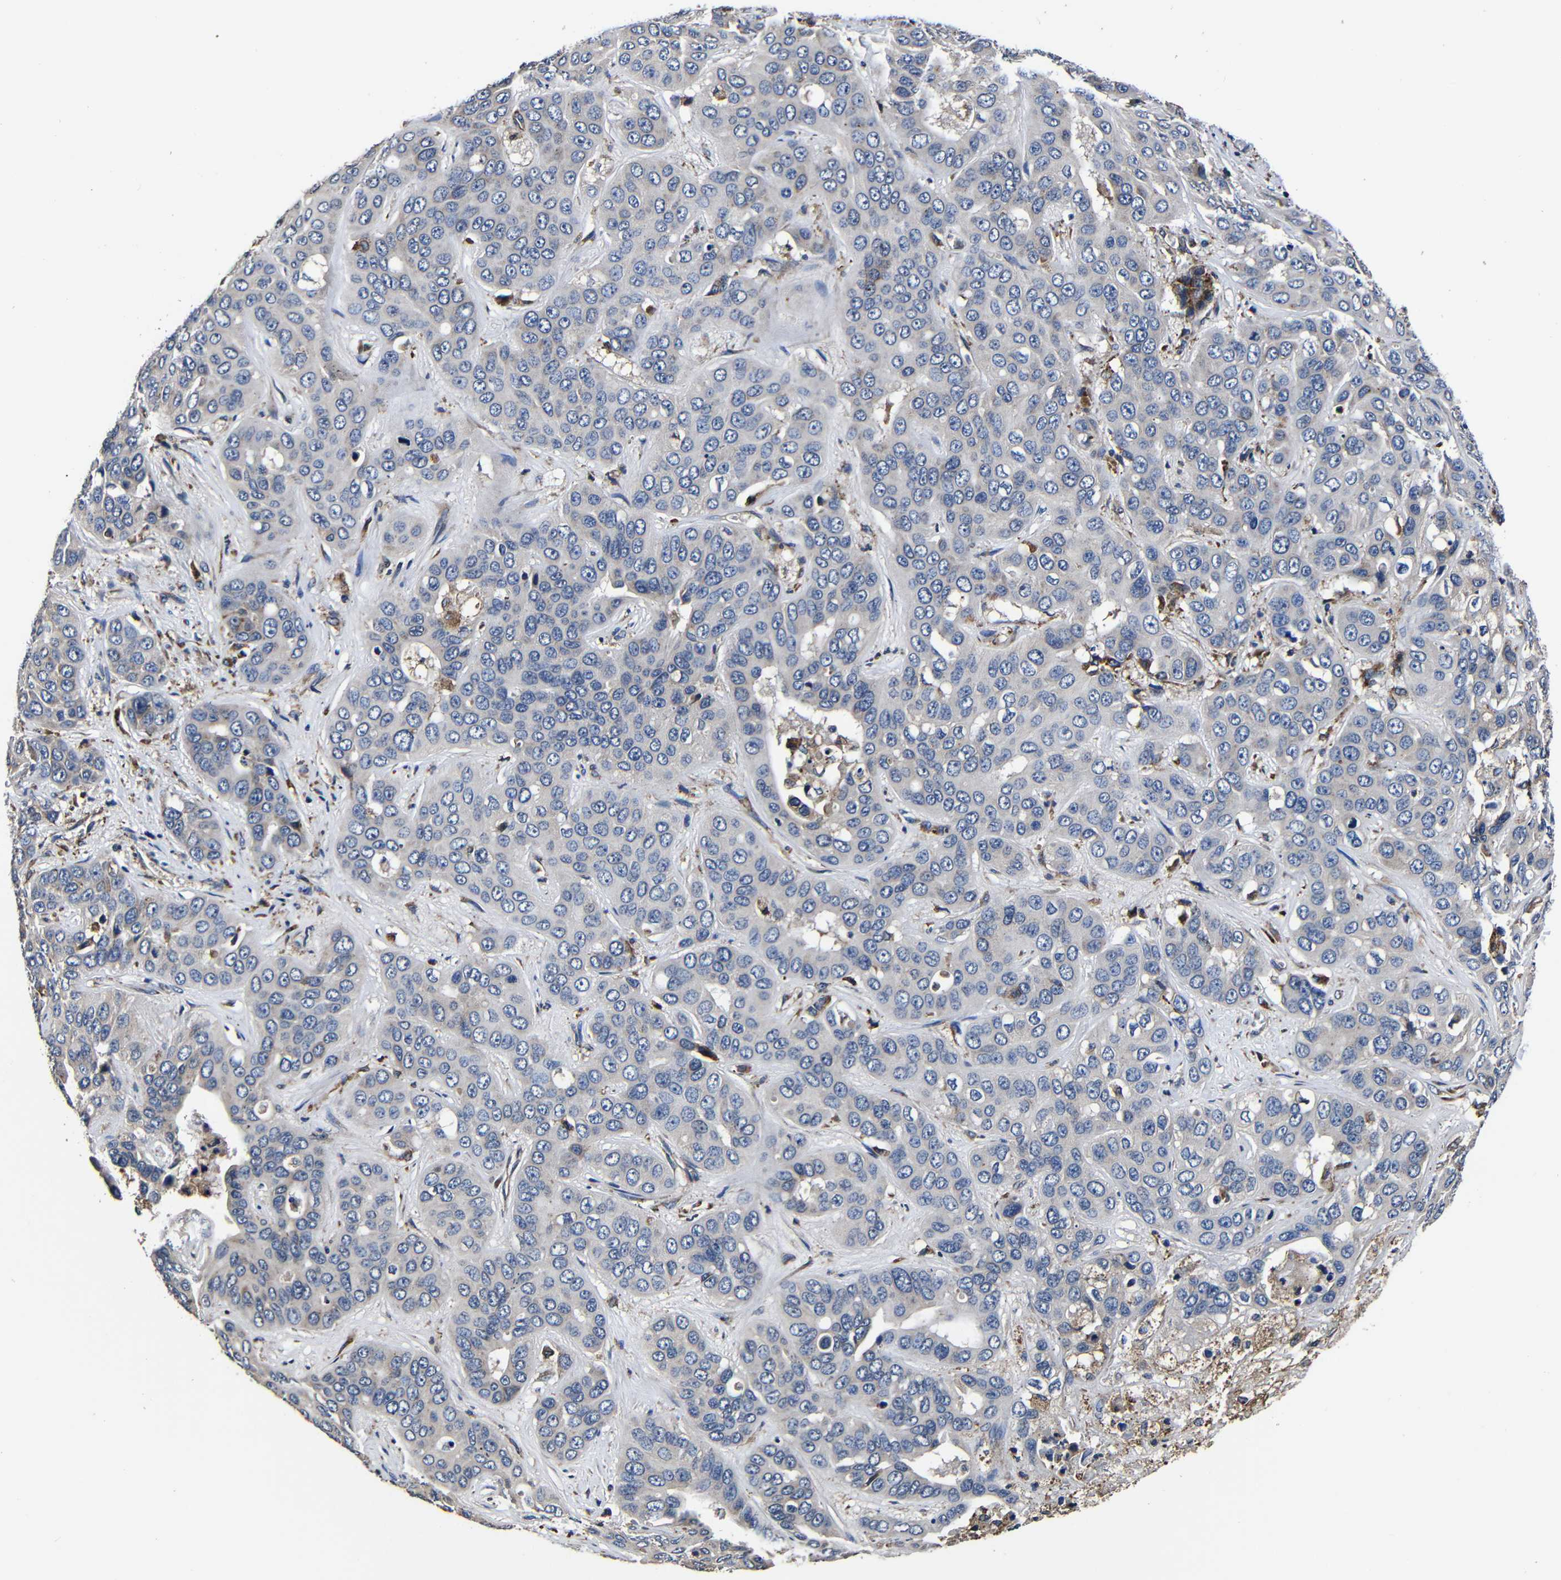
{"staining": {"intensity": "weak", "quantity": "<25%", "location": "cytoplasmic/membranous"}, "tissue": "liver cancer", "cell_type": "Tumor cells", "image_type": "cancer", "snomed": [{"axis": "morphology", "description": "Cholangiocarcinoma"}, {"axis": "topography", "description": "Liver"}], "caption": "This is an immunohistochemistry (IHC) histopathology image of liver cancer (cholangiocarcinoma). There is no expression in tumor cells.", "gene": "SCN9A", "patient": {"sex": "female", "age": 52}}